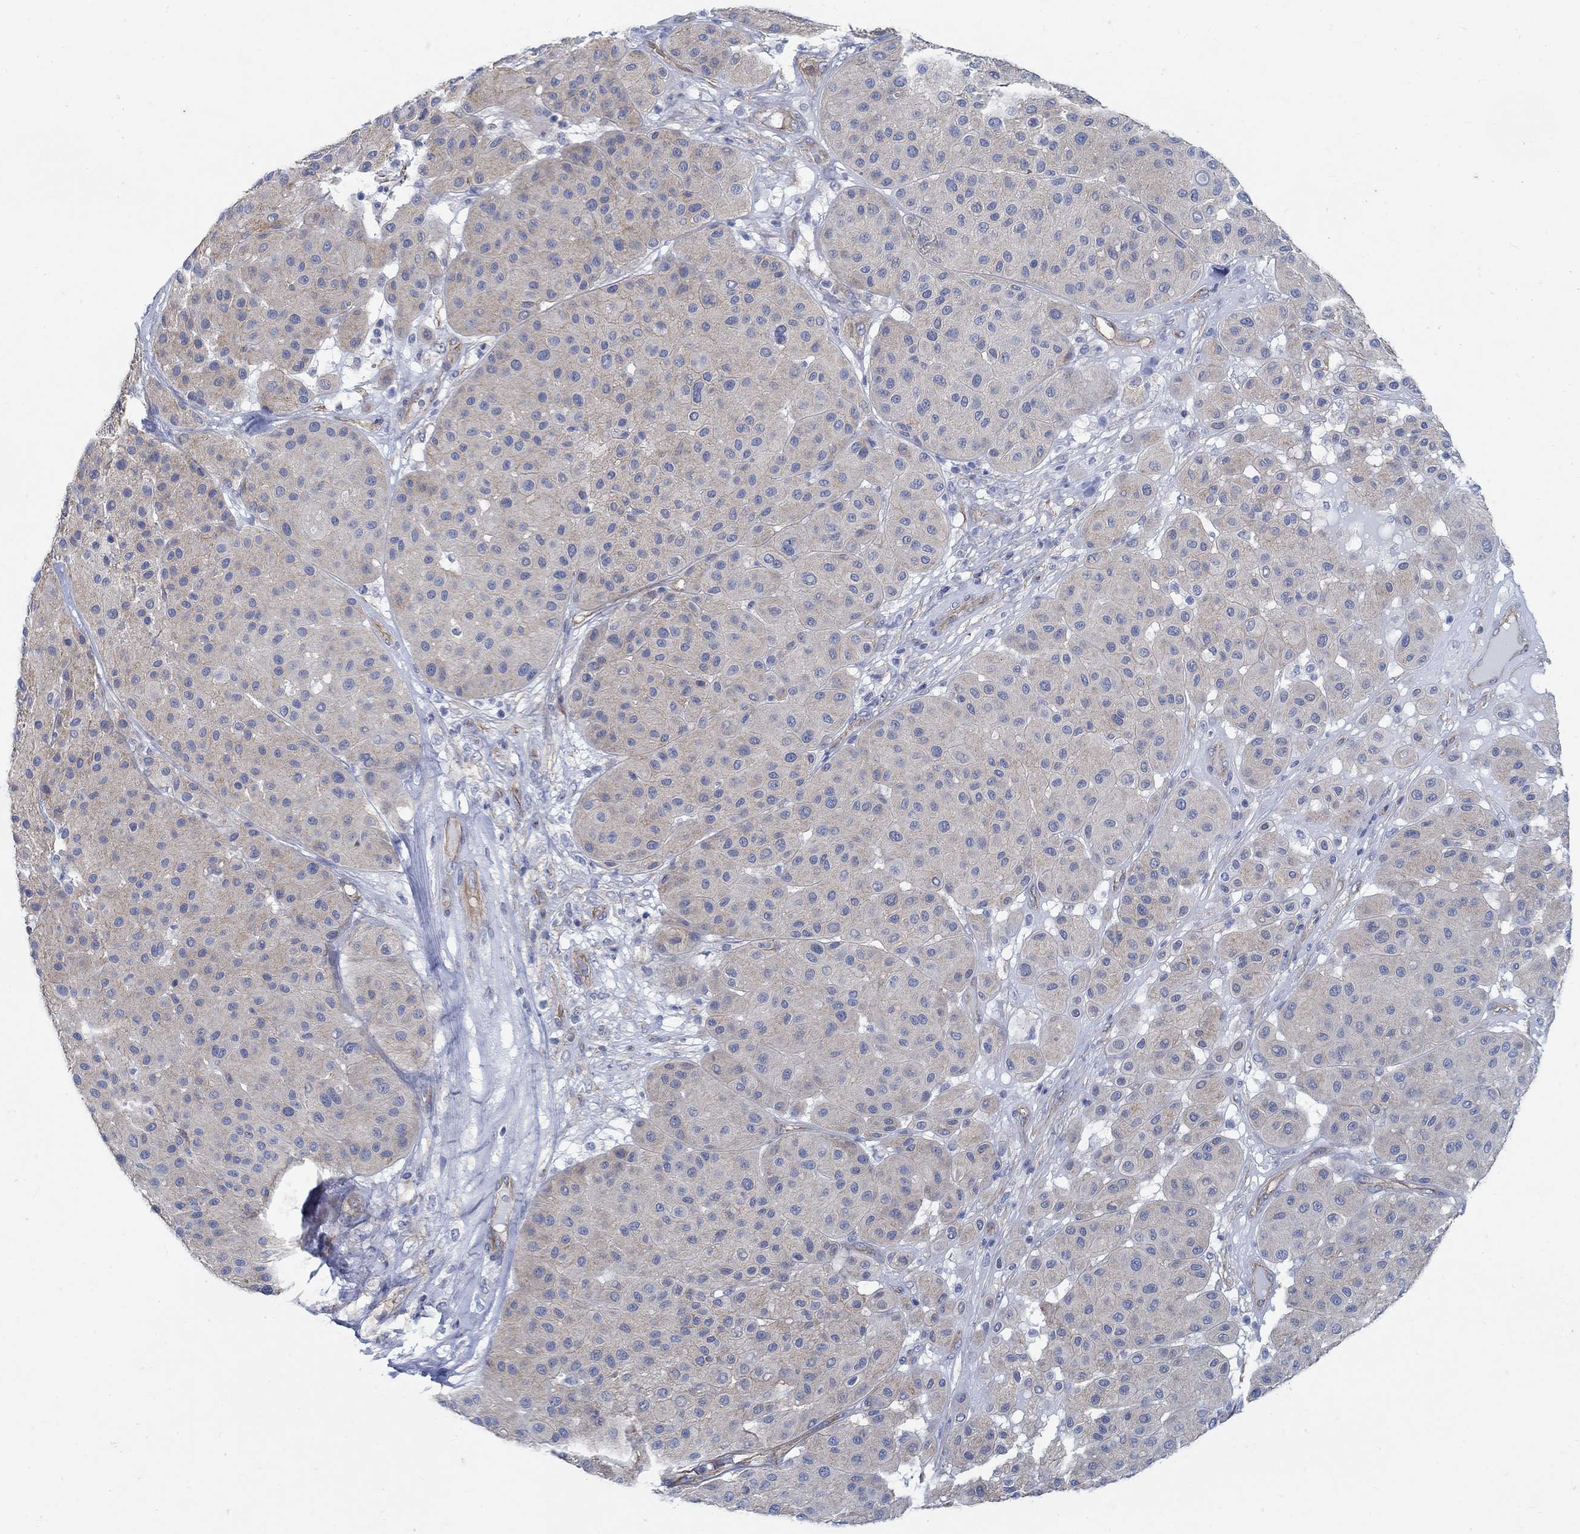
{"staining": {"intensity": "negative", "quantity": "none", "location": "none"}, "tissue": "melanoma", "cell_type": "Tumor cells", "image_type": "cancer", "snomed": [{"axis": "morphology", "description": "Malignant melanoma, Metastatic site"}, {"axis": "topography", "description": "Smooth muscle"}], "caption": "The histopathology image shows no staining of tumor cells in melanoma. The staining was performed using DAB to visualize the protein expression in brown, while the nuclei were stained in blue with hematoxylin (Magnification: 20x).", "gene": "TMEM198", "patient": {"sex": "male", "age": 41}}